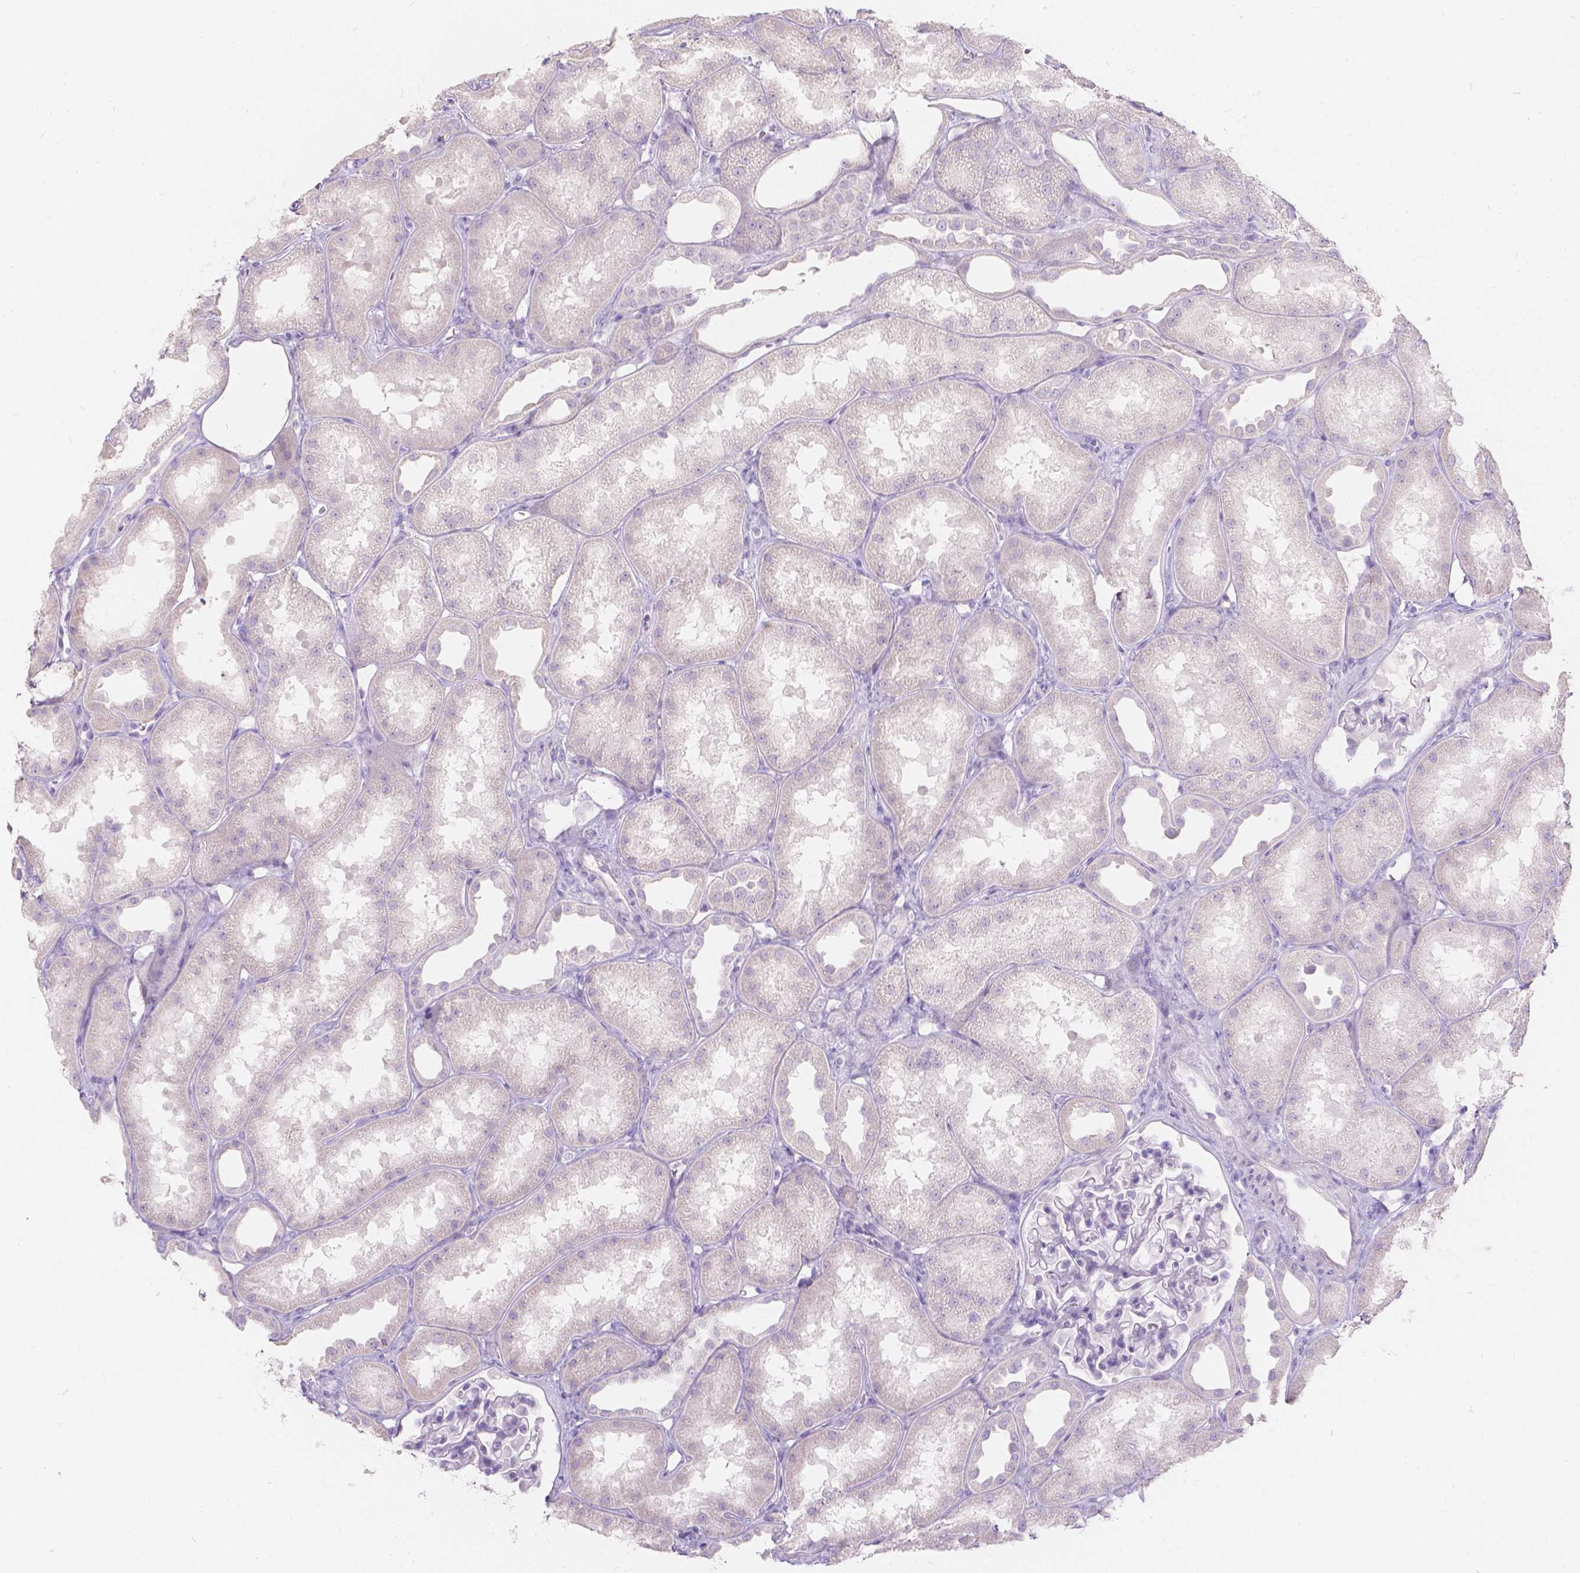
{"staining": {"intensity": "negative", "quantity": "none", "location": "none"}, "tissue": "kidney", "cell_type": "Cells in glomeruli", "image_type": "normal", "snomed": [{"axis": "morphology", "description": "Normal tissue, NOS"}, {"axis": "topography", "description": "Kidney"}], "caption": "Histopathology image shows no significant protein positivity in cells in glomeruli of unremarkable kidney.", "gene": "HTN3", "patient": {"sex": "male", "age": 61}}